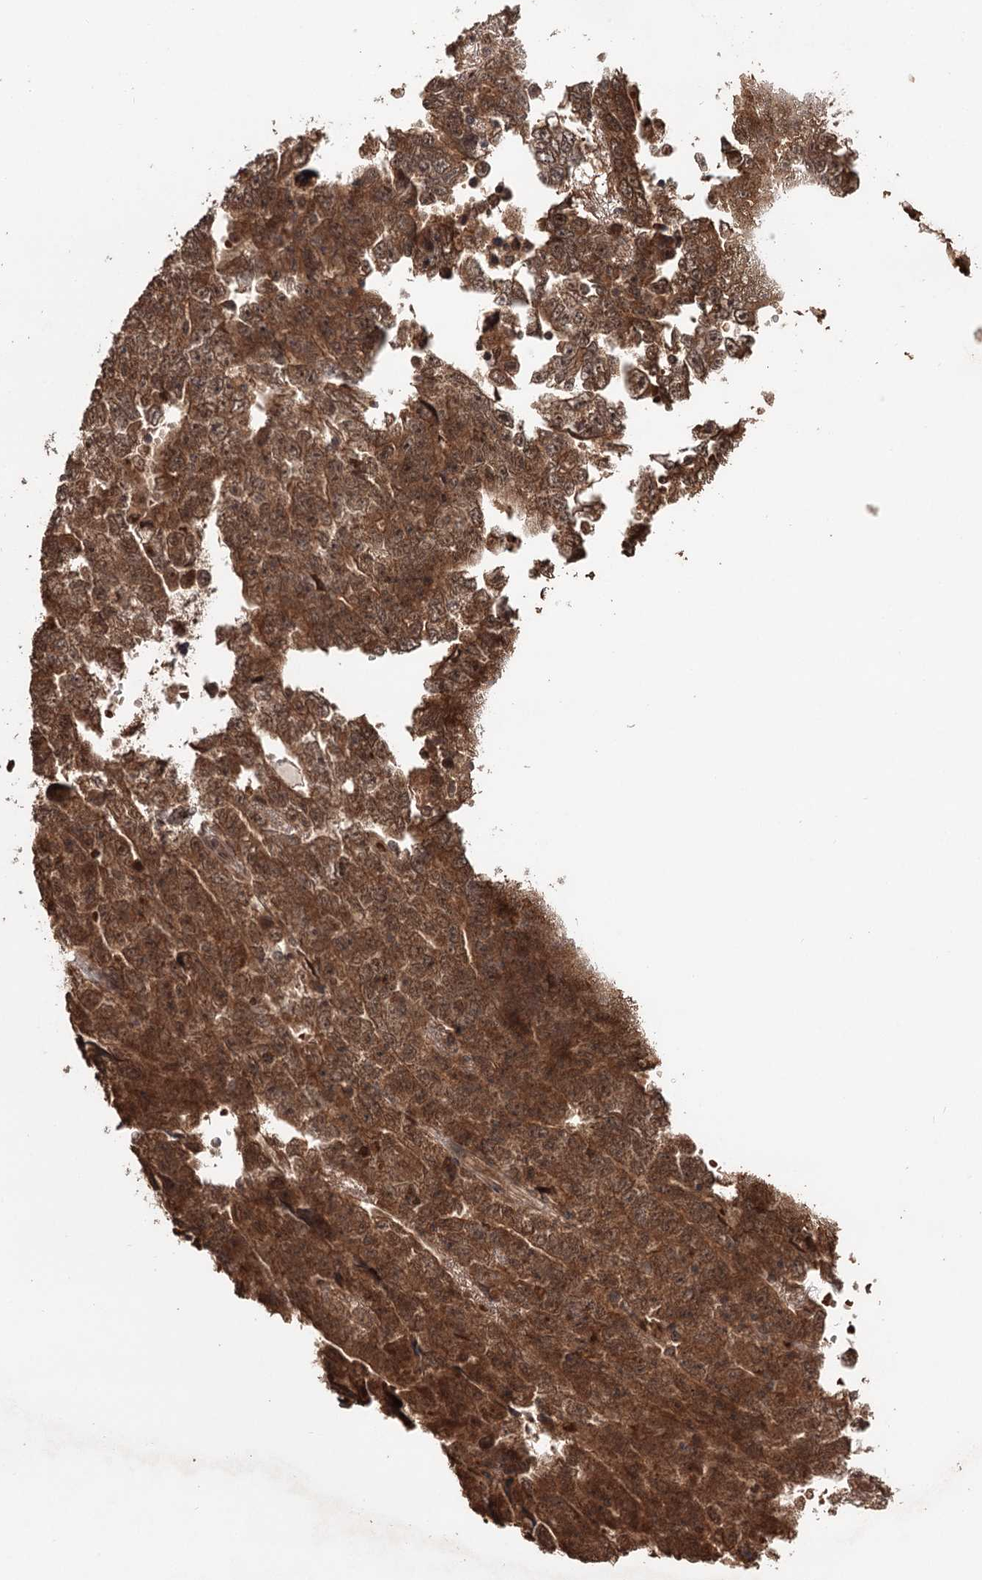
{"staining": {"intensity": "moderate", "quantity": ">75%", "location": "cytoplasmic/membranous,nuclear"}, "tissue": "testis cancer", "cell_type": "Tumor cells", "image_type": "cancer", "snomed": [{"axis": "morphology", "description": "Carcinoma, Embryonal, NOS"}, {"axis": "topography", "description": "Testis"}], "caption": "There is medium levels of moderate cytoplasmic/membranous and nuclear staining in tumor cells of testis cancer, as demonstrated by immunohistochemical staining (brown color).", "gene": "N6AMT1", "patient": {"sex": "male", "age": 25}}